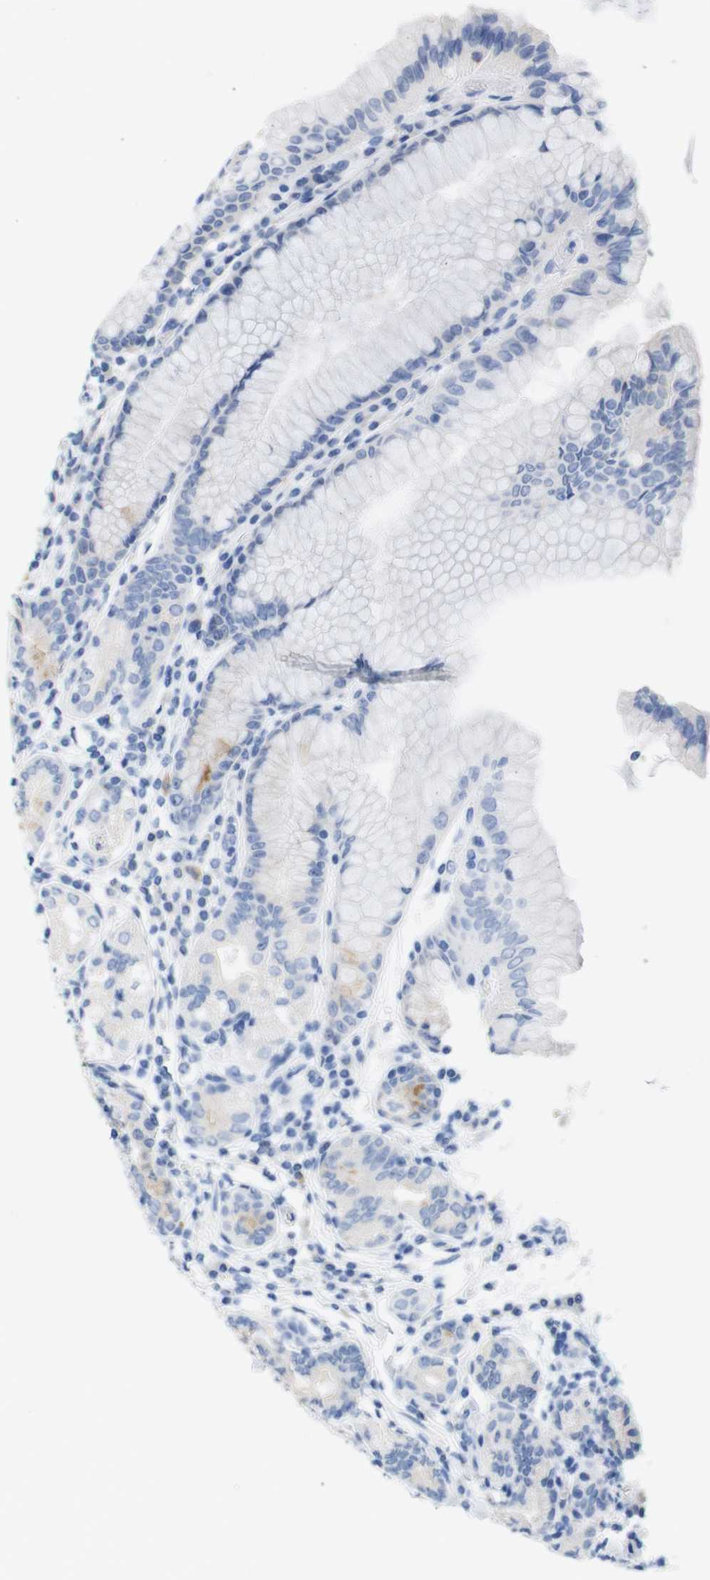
{"staining": {"intensity": "weak", "quantity": "<25%", "location": "cytoplasmic/membranous"}, "tissue": "stomach", "cell_type": "Glandular cells", "image_type": "normal", "snomed": [{"axis": "morphology", "description": "Normal tissue, NOS"}, {"axis": "topography", "description": "Stomach, lower"}], "caption": "There is no significant expression in glandular cells of stomach. (Stains: DAB immunohistochemistry (IHC) with hematoxylin counter stain, Microscopy: brightfield microscopy at high magnification).", "gene": "LAG3", "patient": {"sex": "female", "age": 76}}